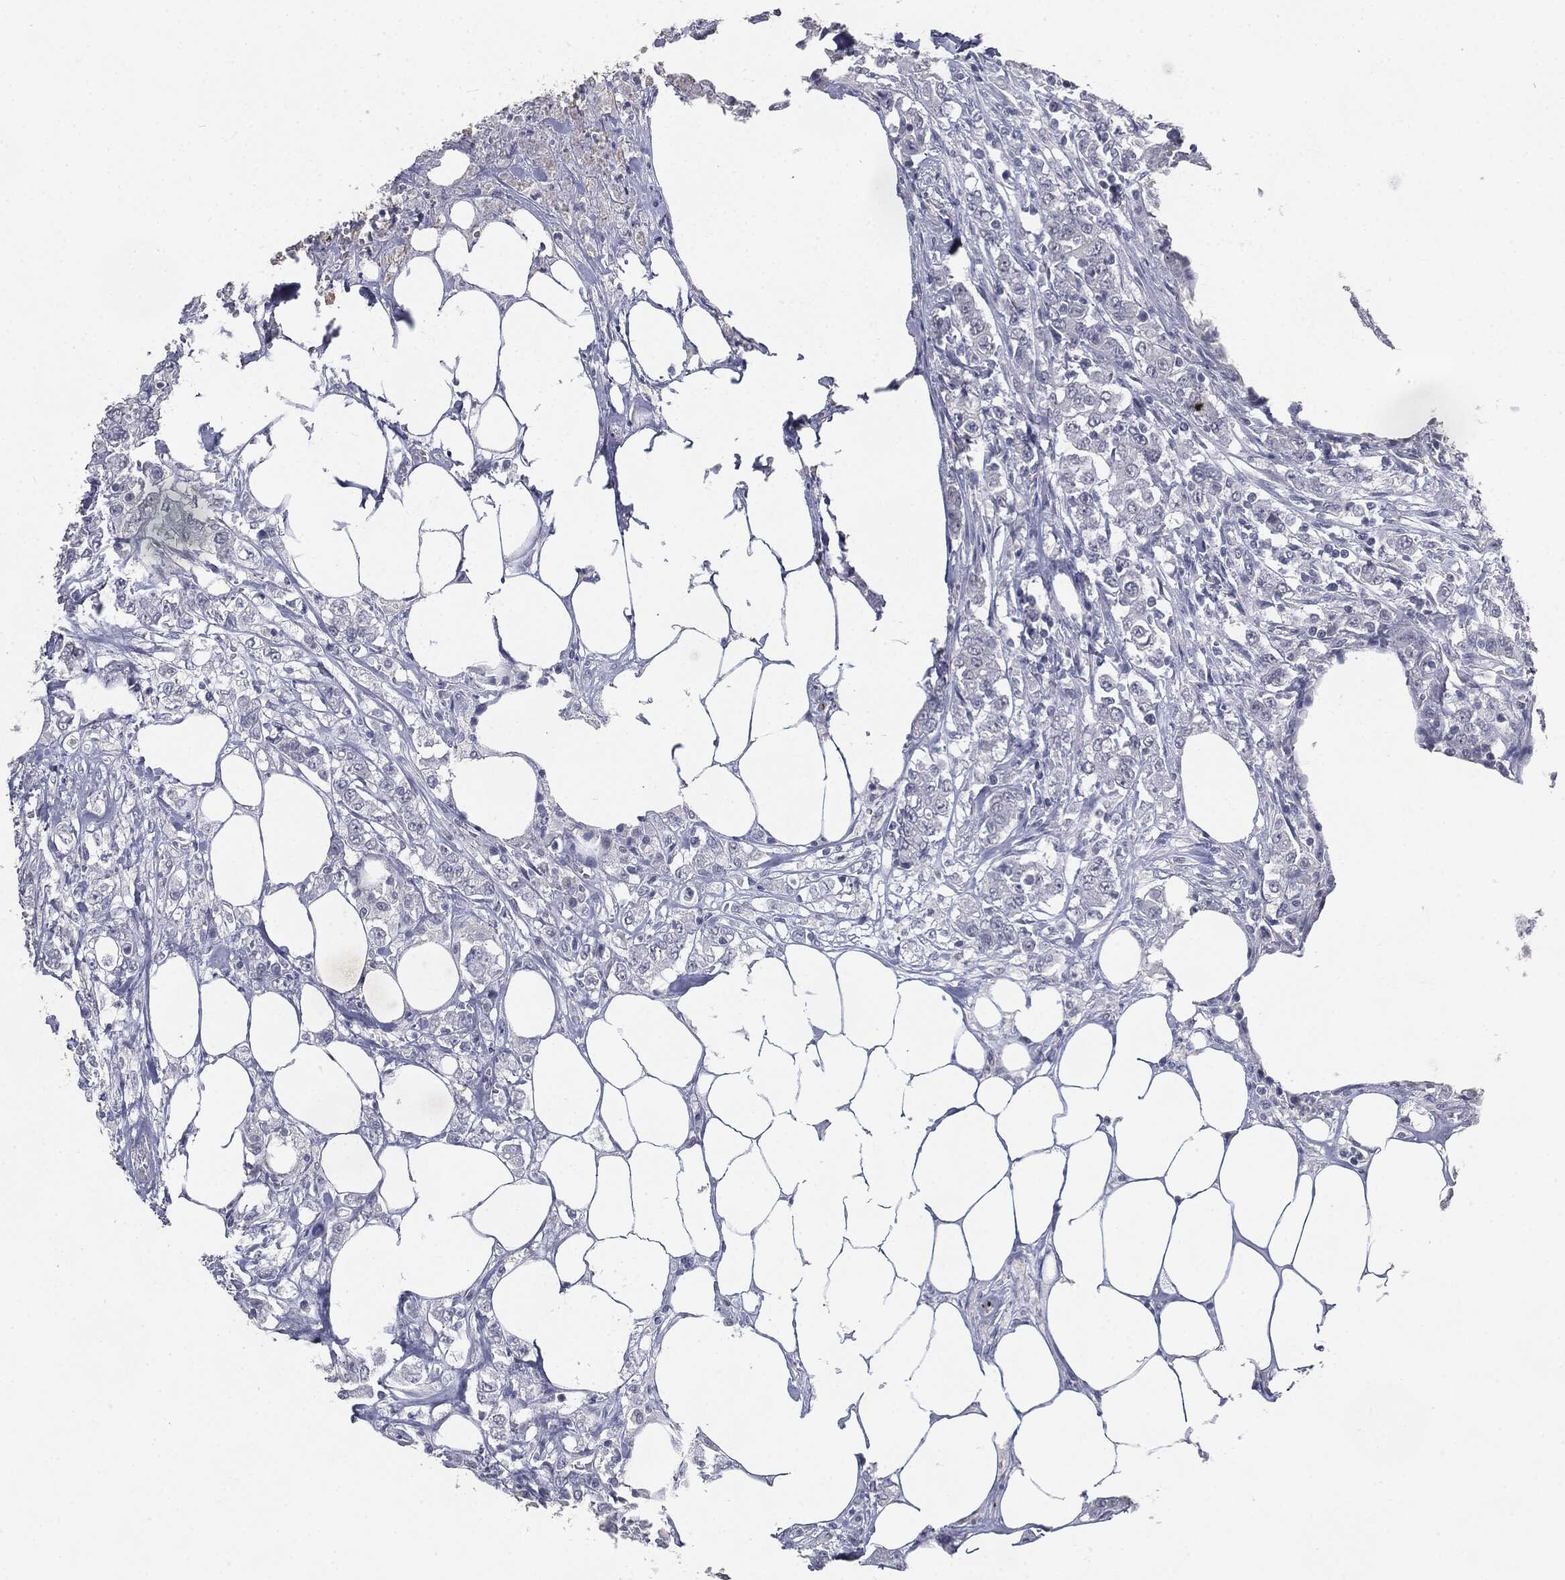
{"staining": {"intensity": "negative", "quantity": "none", "location": "none"}, "tissue": "colorectal cancer", "cell_type": "Tumor cells", "image_type": "cancer", "snomed": [{"axis": "morphology", "description": "Adenocarcinoma, NOS"}, {"axis": "topography", "description": "Colon"}], "caption": "DAB immunohistochemical staining of human colorectal adenocarcinoma exhibits no significant positivity in tumor cells.", "gene": "SLC2A2", "patient": {"sex": "female", "age": 48}}